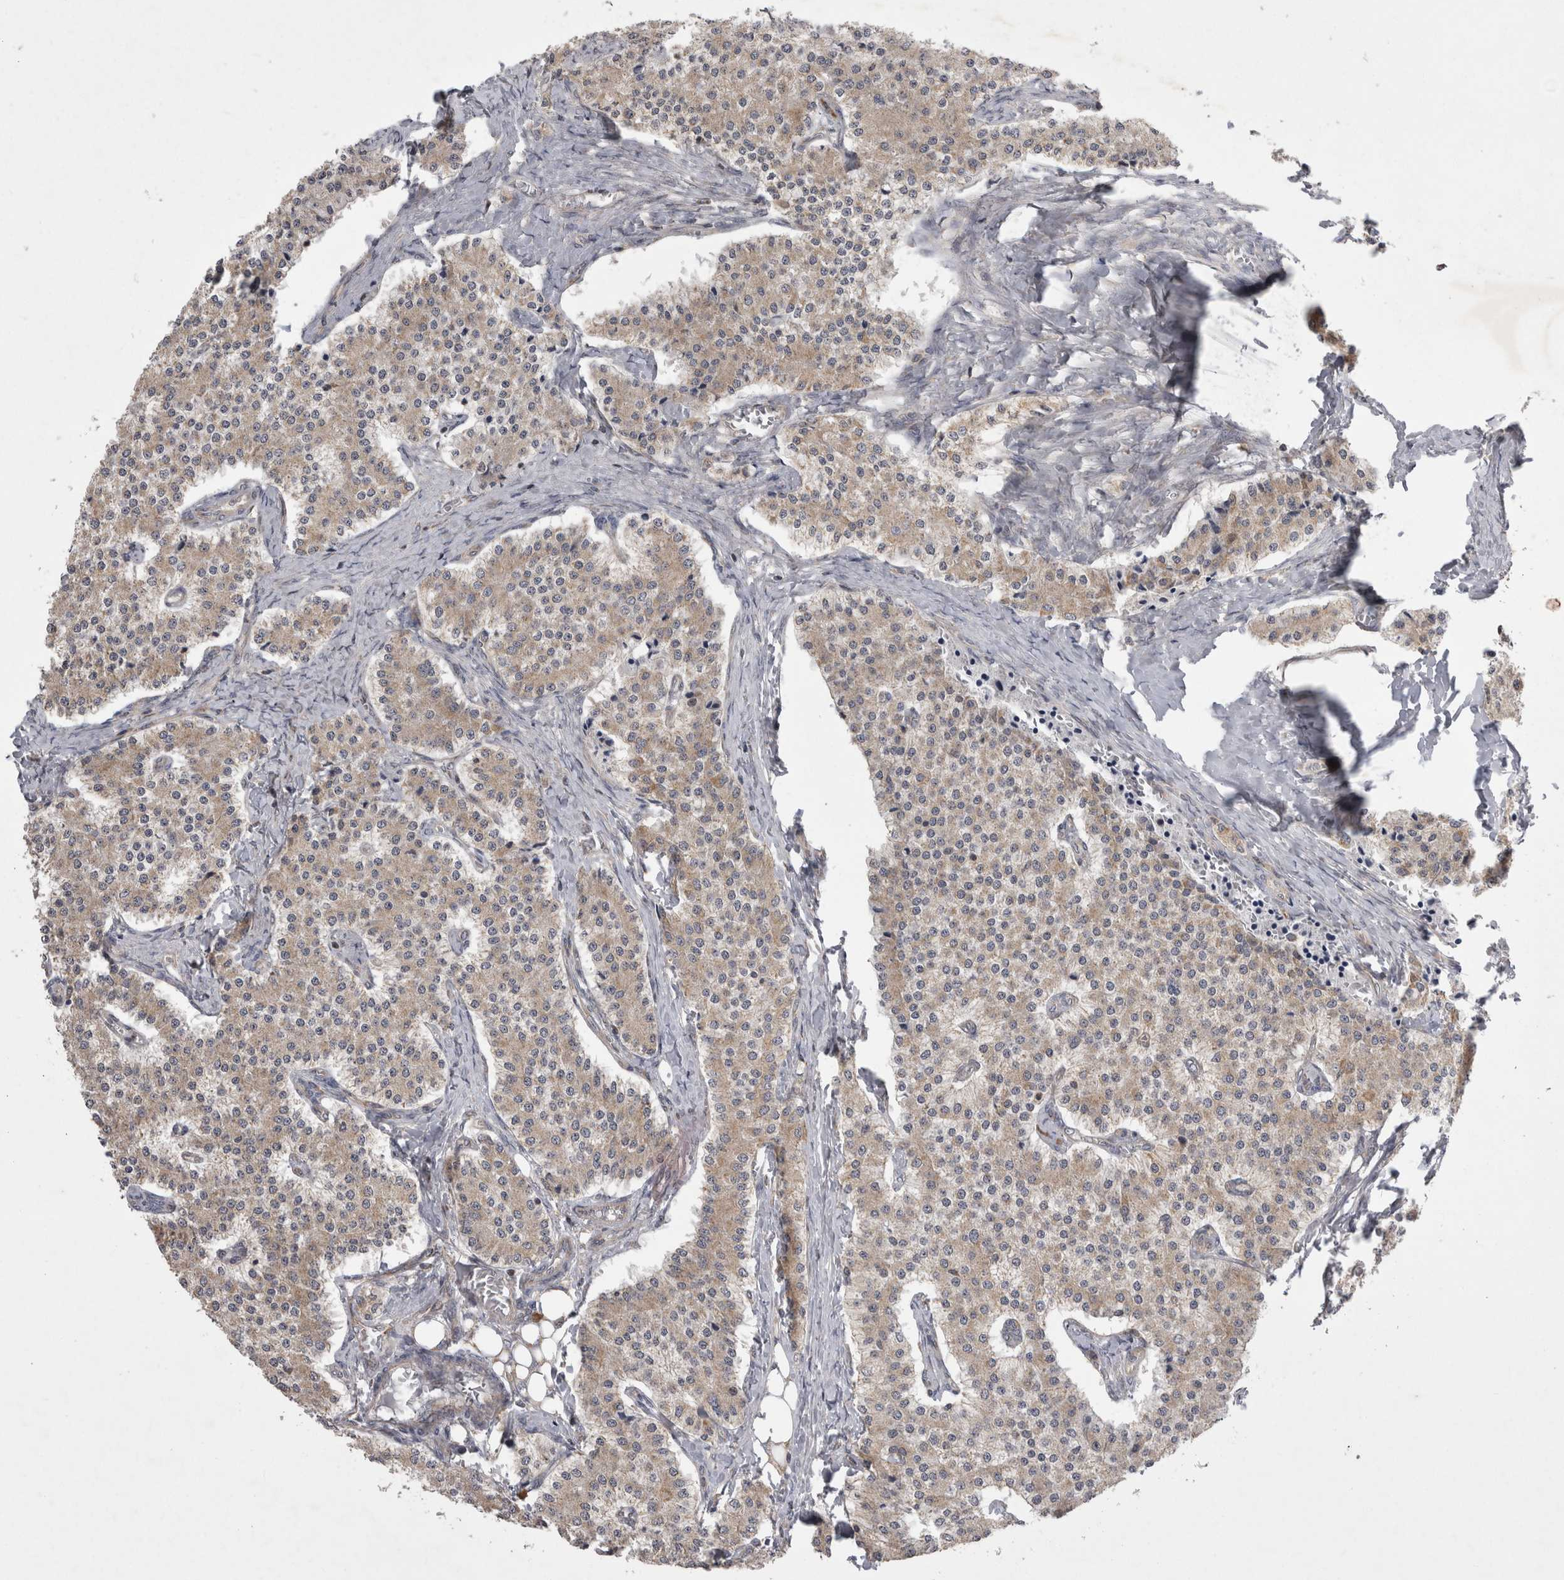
{"staining": {"intensity": "weak", "quantity": ">75%", "location": "cytoplasmic/membranous"}, "tissue": "carcinoid", "cell_type": "Tumor cells", "image_type": "cancer", "snomed": [{"axis": "morphology", "description": "Carcinoid, malignant, NOS"}, {"axis": "topography", "description": "Colon"}], "caption": "This histopathology image exhibits immunohistochemistry (IHC) staining of human malignant carcinoid, with low weak cytoplasmic/membranous positivity in approximately >75% of tumor cells.", "gene": "TSPOAP1", "patient": {"sex": "female", "age": 52}}